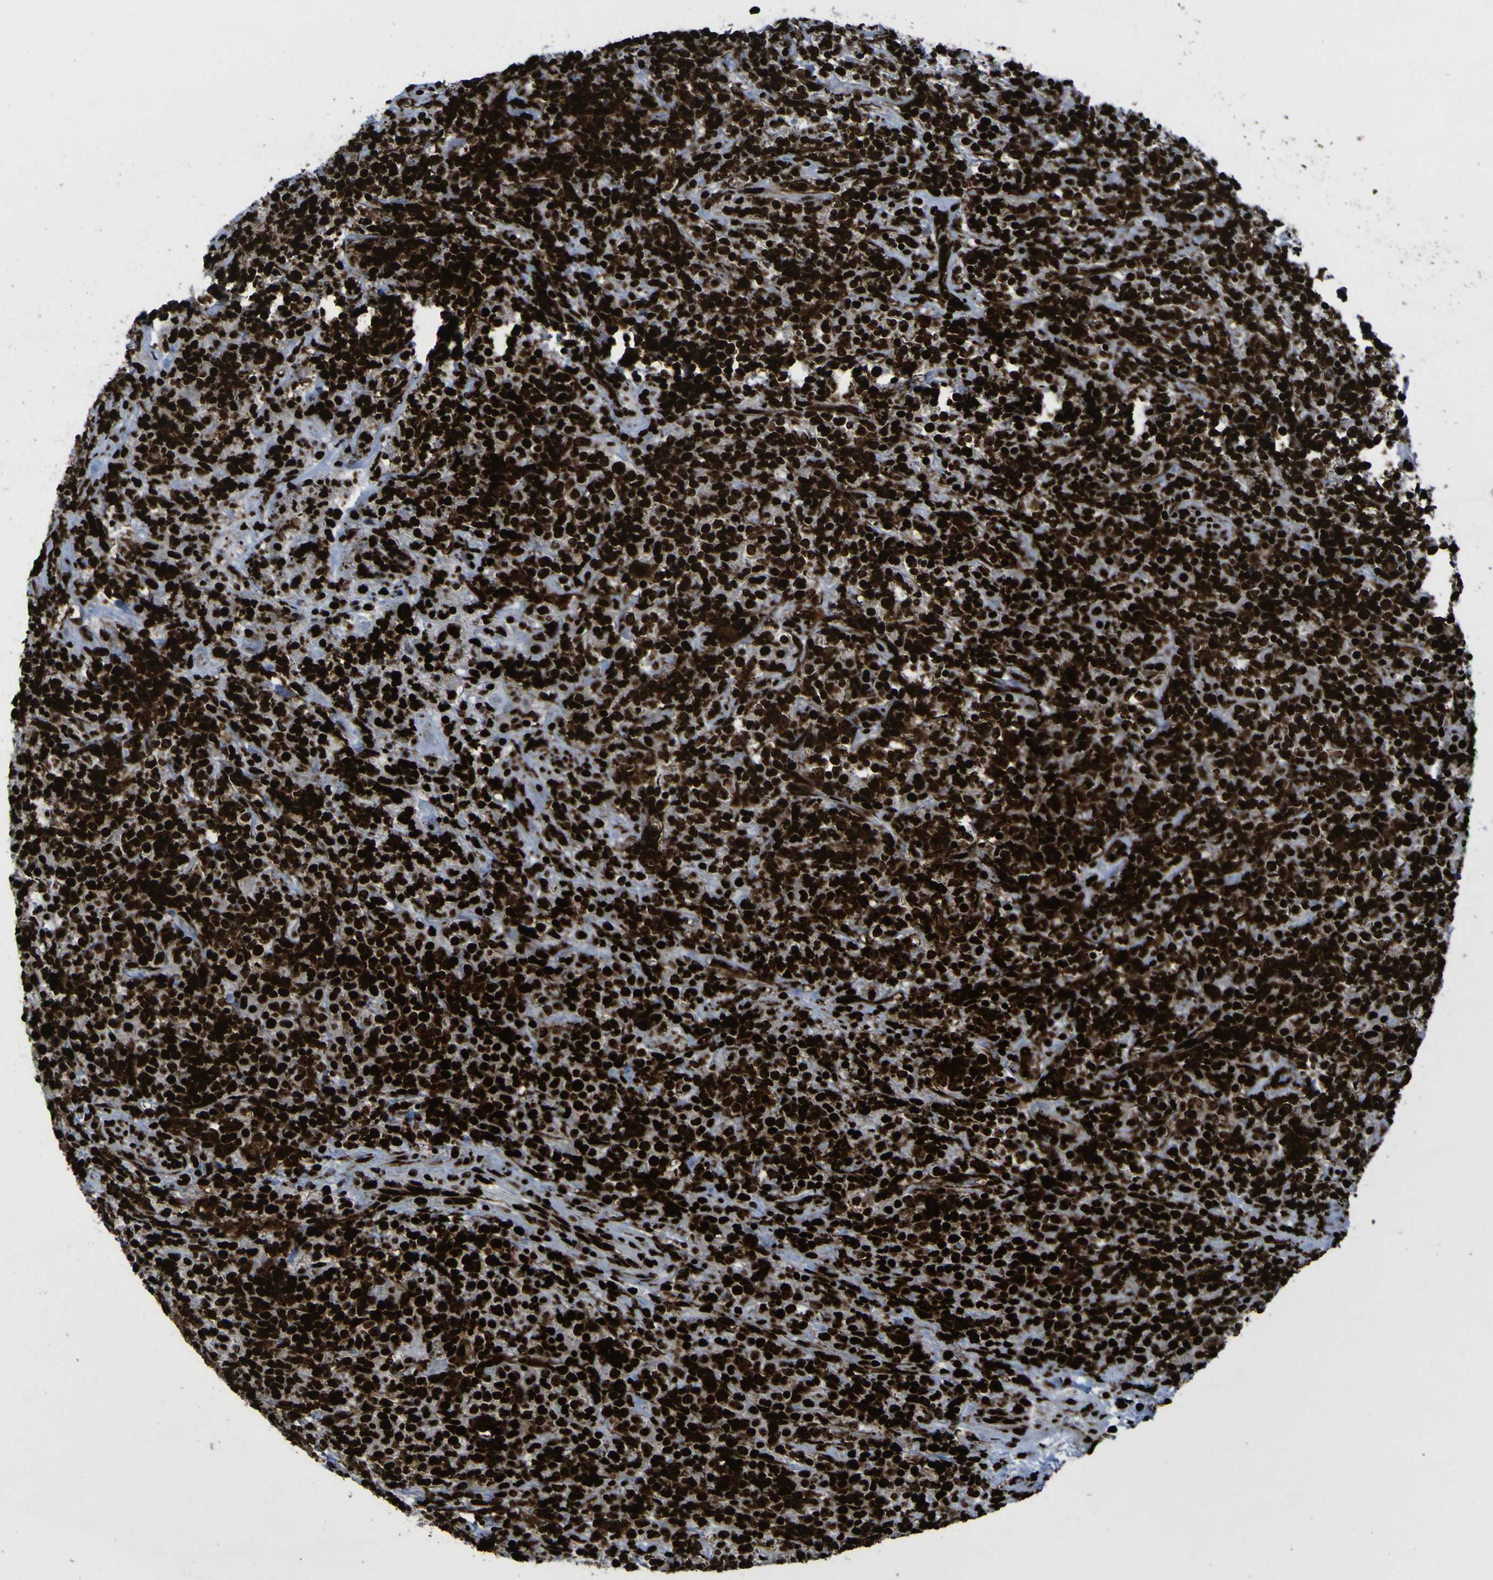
{"staining": {"intensity": "strong", "quantity": ">75%", "location": "nuclear"}, "tissue": "lymphoma", "cell_type": "Tumor cells", "image_type": "cancer", "snomed": [{"axis": "morphology", "description": "Malignant lymphoma, non-Hodgkin's type, High grade"}, {"axis": "topography", "description": "Soft tissue"}], "caption": "The immunohistochemical stain highlights strong nuclear expression in tumor cells of high-grade malignant lymphoma, non-Hodgkin's type tissue.", "gene": "NPM1", "patient": {"sex": "male", "age": 18}}